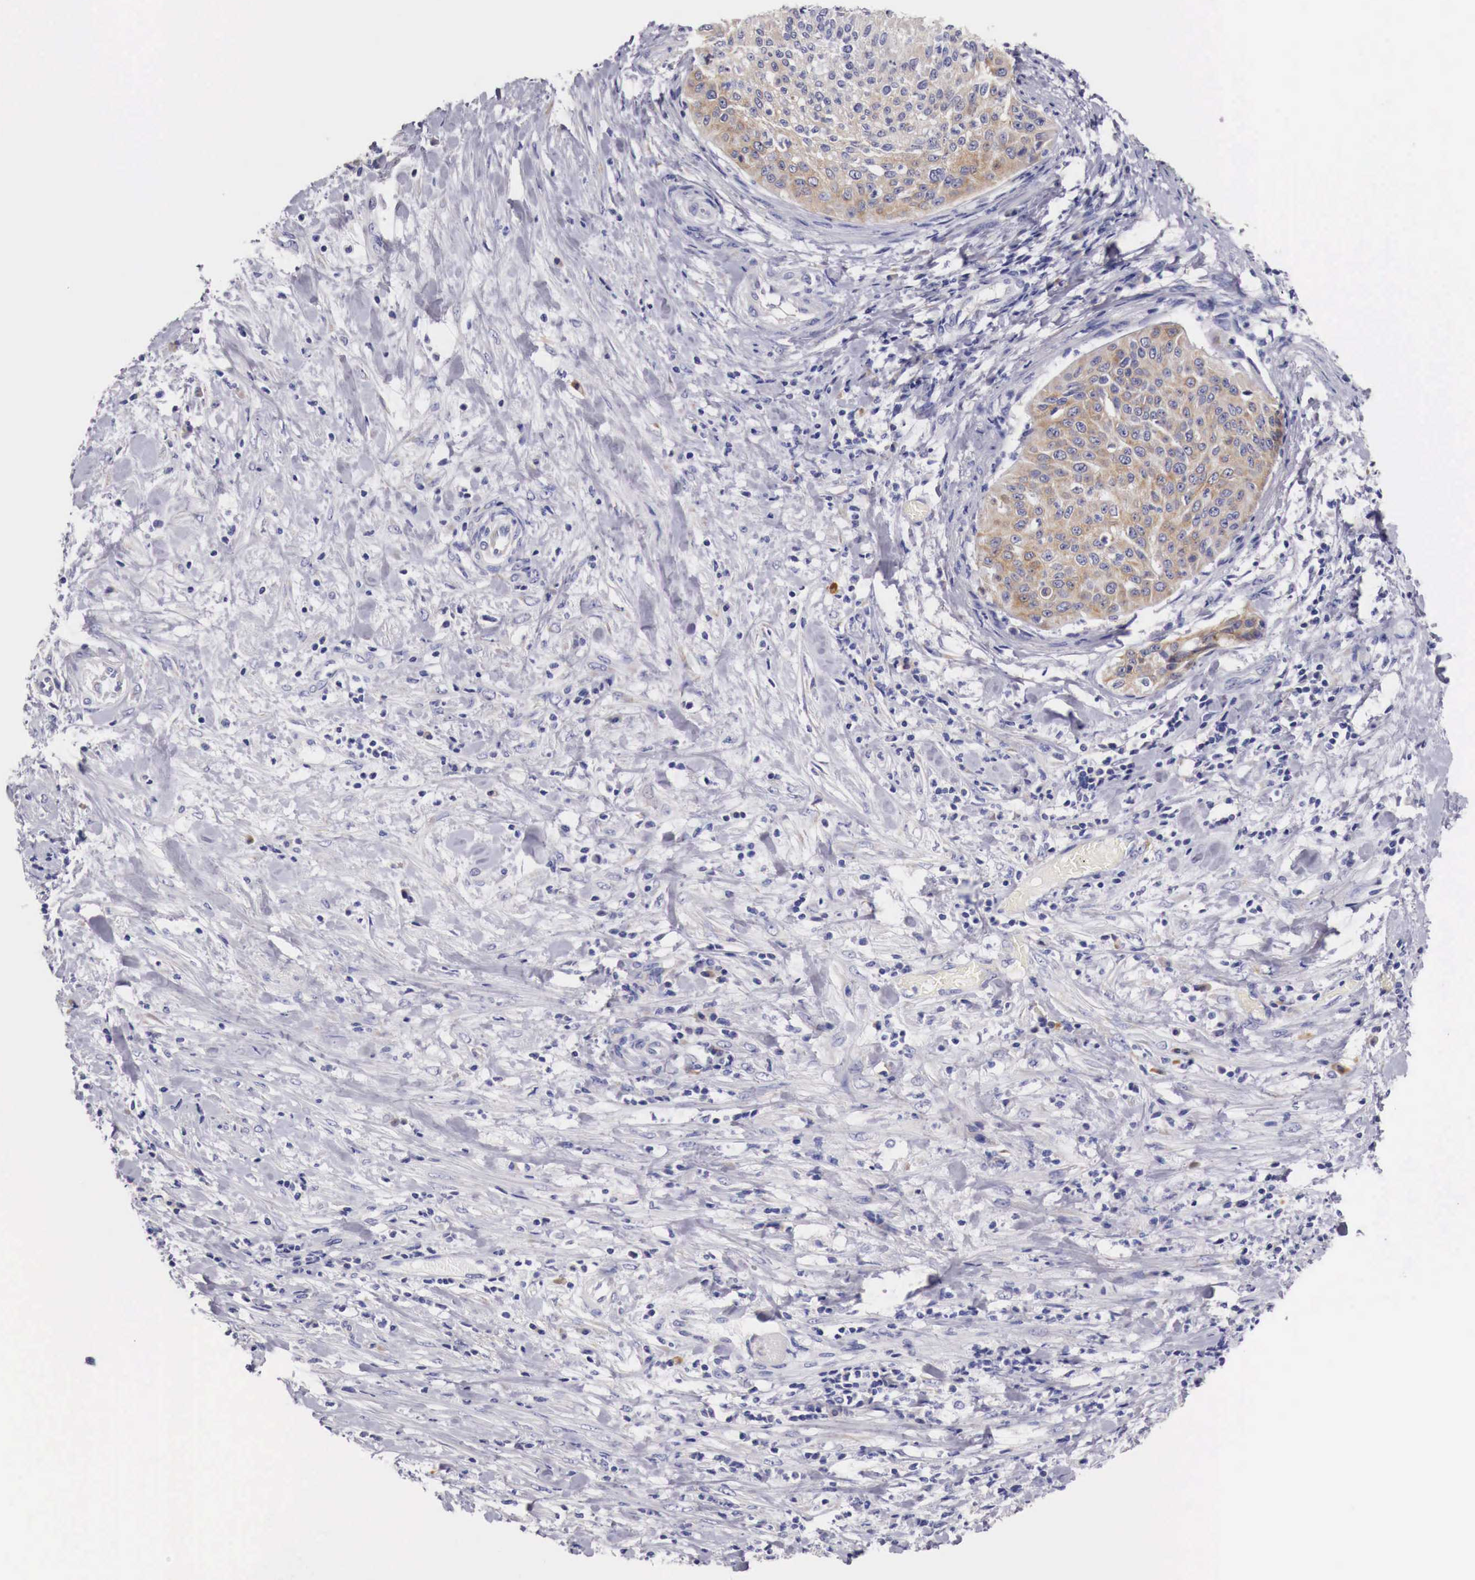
{"staining": {"intensity": "weak", "quantity": ">75%", "location": "cytoplasmic/membranous"}, "tissue": "cervical cancer", "cell_type": "Tumor cells", "image_type": "cancer", "snomed": [{"axis": "morphology", "description": "Squamous cell carcinoma, NOS"}, {"axis": "topography", "description": "Cervix"}], "caption": "Human cervical squamous cell carcinoma stained with a brown dye exhibits weak cytoplasmic/membranous positive expression in about >75% of tumor cells.", "gene": "NREP", "patient": {"sex": "female", "age": 41}}